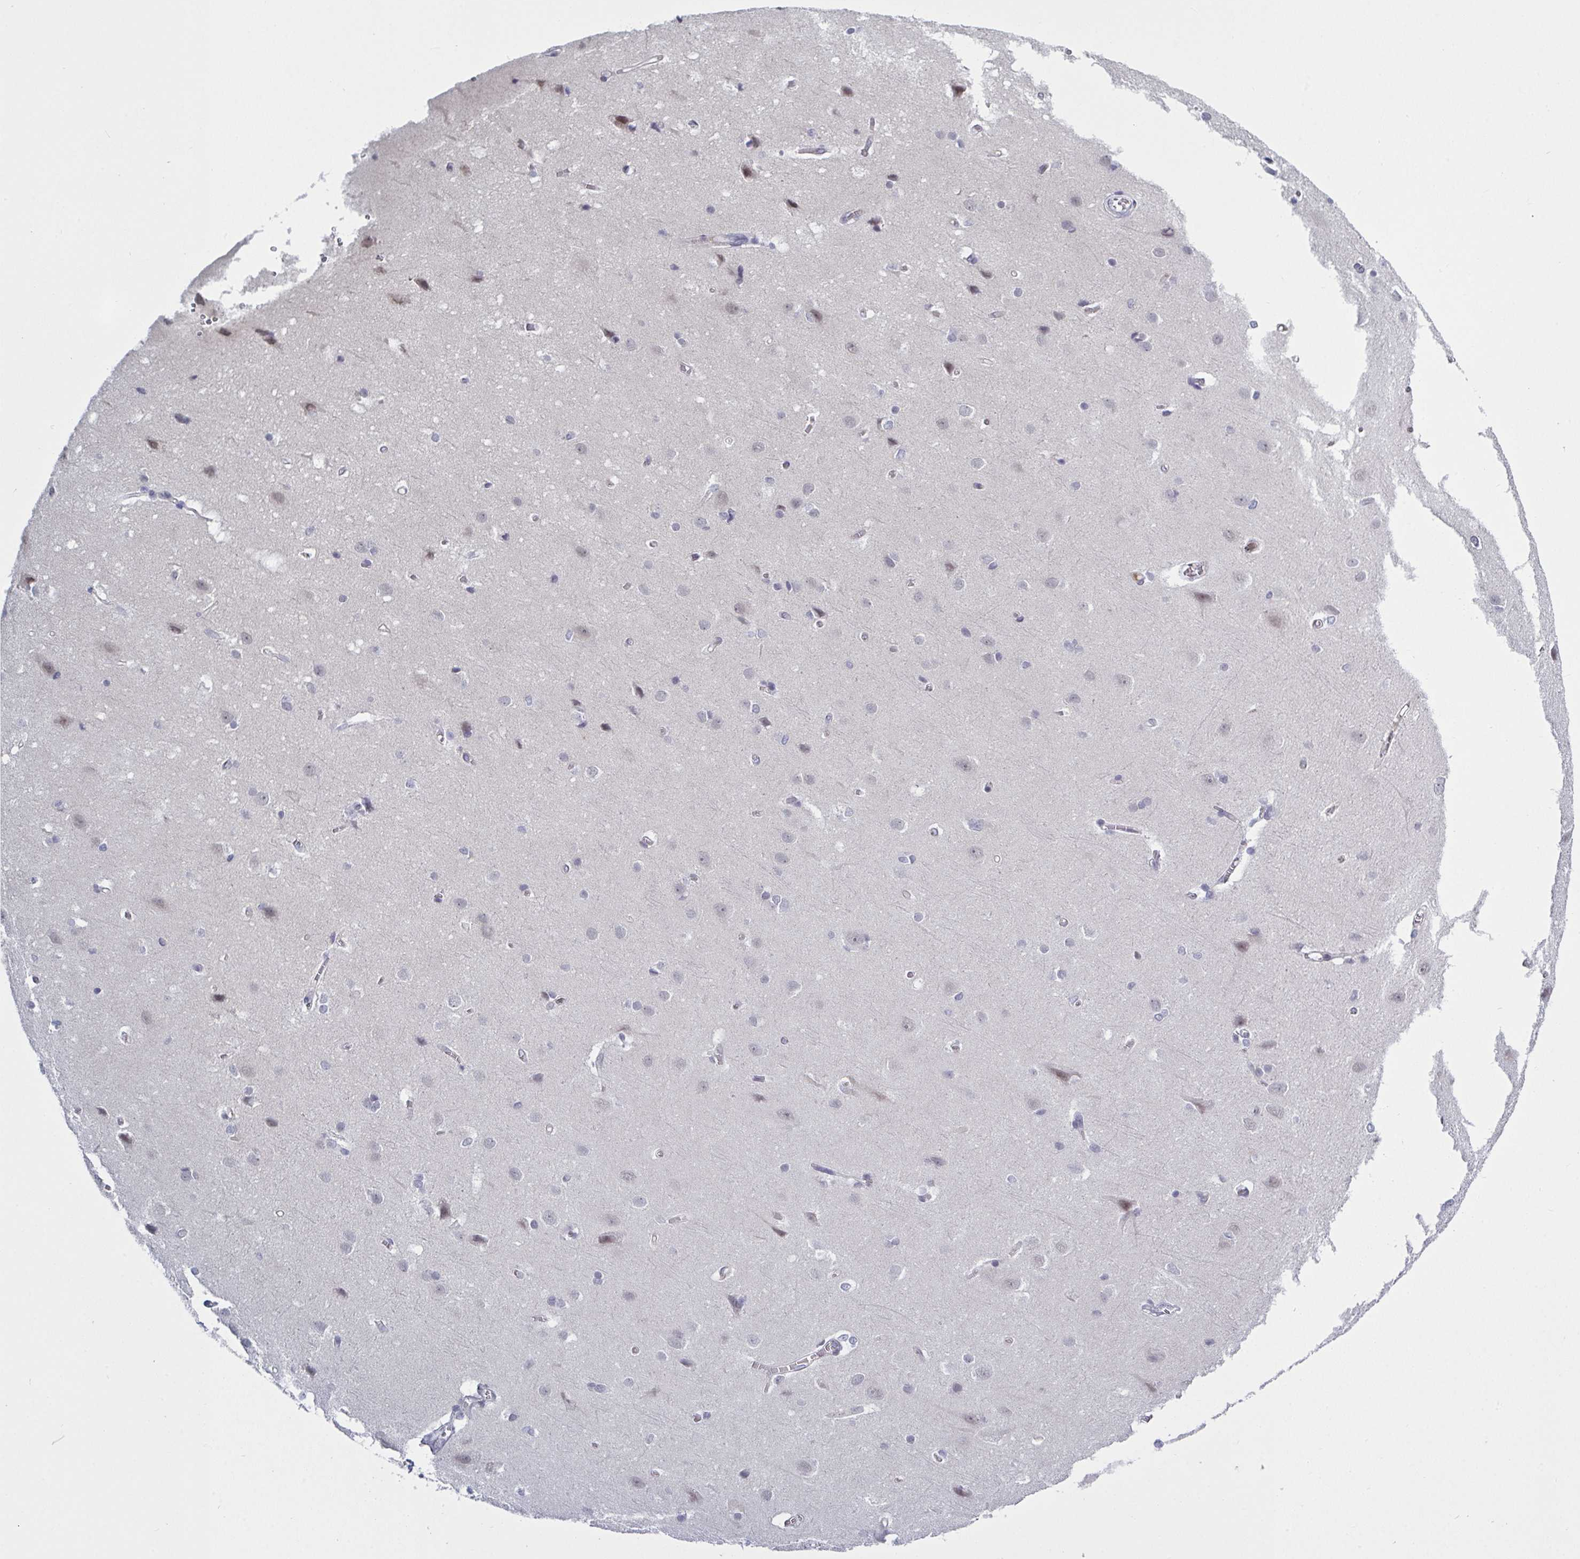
{"staining": {"intensity": "negative", "quantity": "none", "location": "none"}, "tissue": "cerebral cortex", "cell_type": "Endothelial cells", "image_type": "normal", "snomed": [{"axis": "morphology", "description": "Normal tissue, NOS"}, {"axis": "topography", "description": "Cerebral cortex"}], "caption": "A high-resolution photomicrograph shows immunohistochemistry (IHC) staining of benign cerebral cortex, which shows no significant positivity in endothelial cells. (Brightfield microscopy of DAB (3,3'-diaminobenzidine) immunohistochemistry at high magnification).", "gene": "KDM4D", "patient": {"sex": "male", "age": 37}}